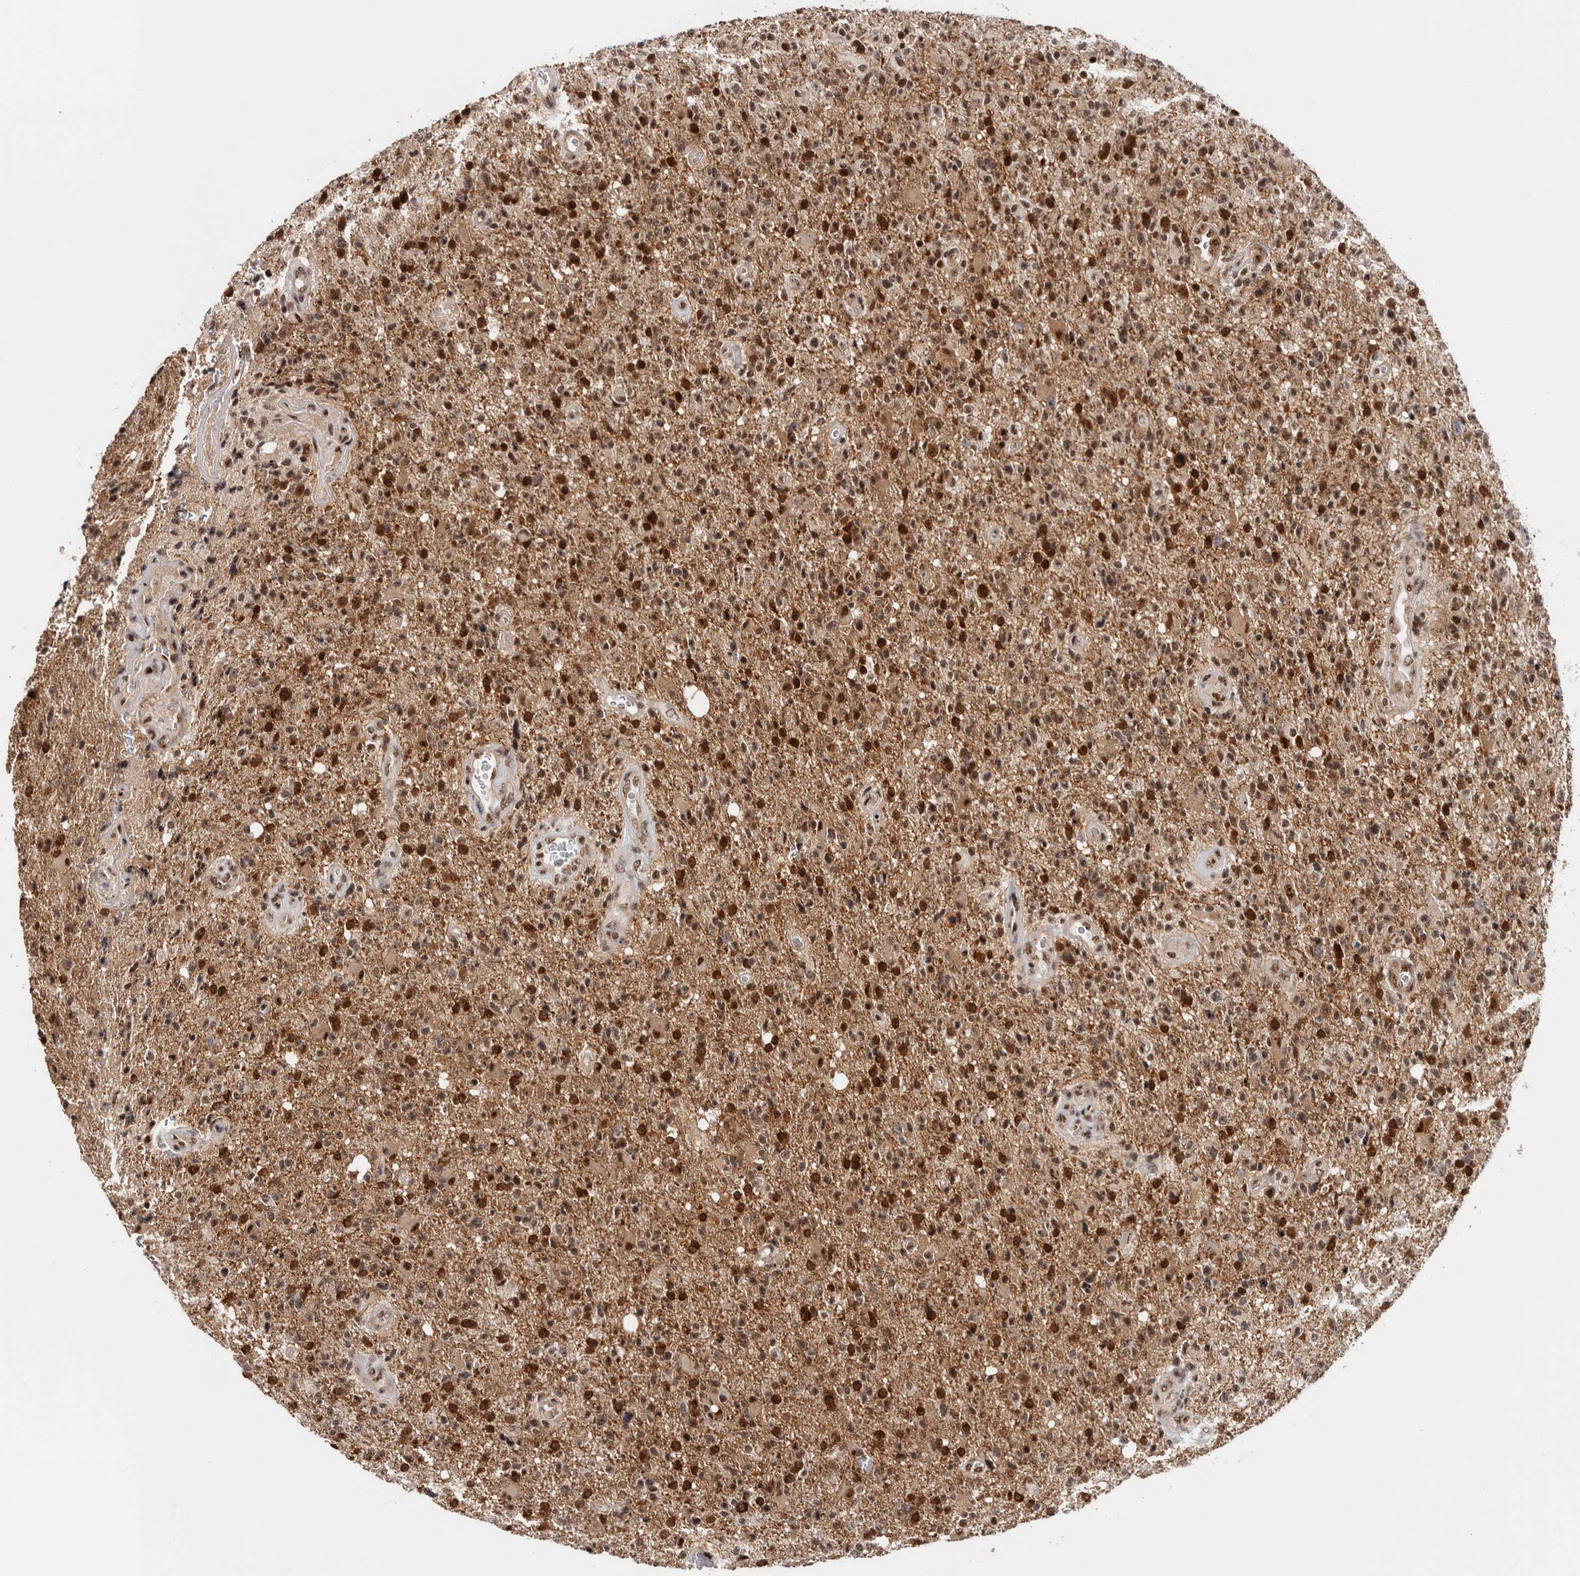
{"staining": {"intensity": "strong", "quantity": "25%-75%", "location": "cytoplasmic/membranous"}, "tissue": "glioma", "cell_type": "Tumor cells", "image_type": "cancer", "snomed": [{"axis": "morphology", "description": "Glioma, malignant, High grade"}, {"axis": "topography", "description": "Brain"}], "caption": "Immunohistochemistry (IHC) (DAB) staining of human high-grade glioma (malignant) shows strong cytoplasmic/membranous protein positivity in about 25%-75% of tumor cells.", "gene": "MKNK1", "patient": {"sex": "male", "age": 72}}